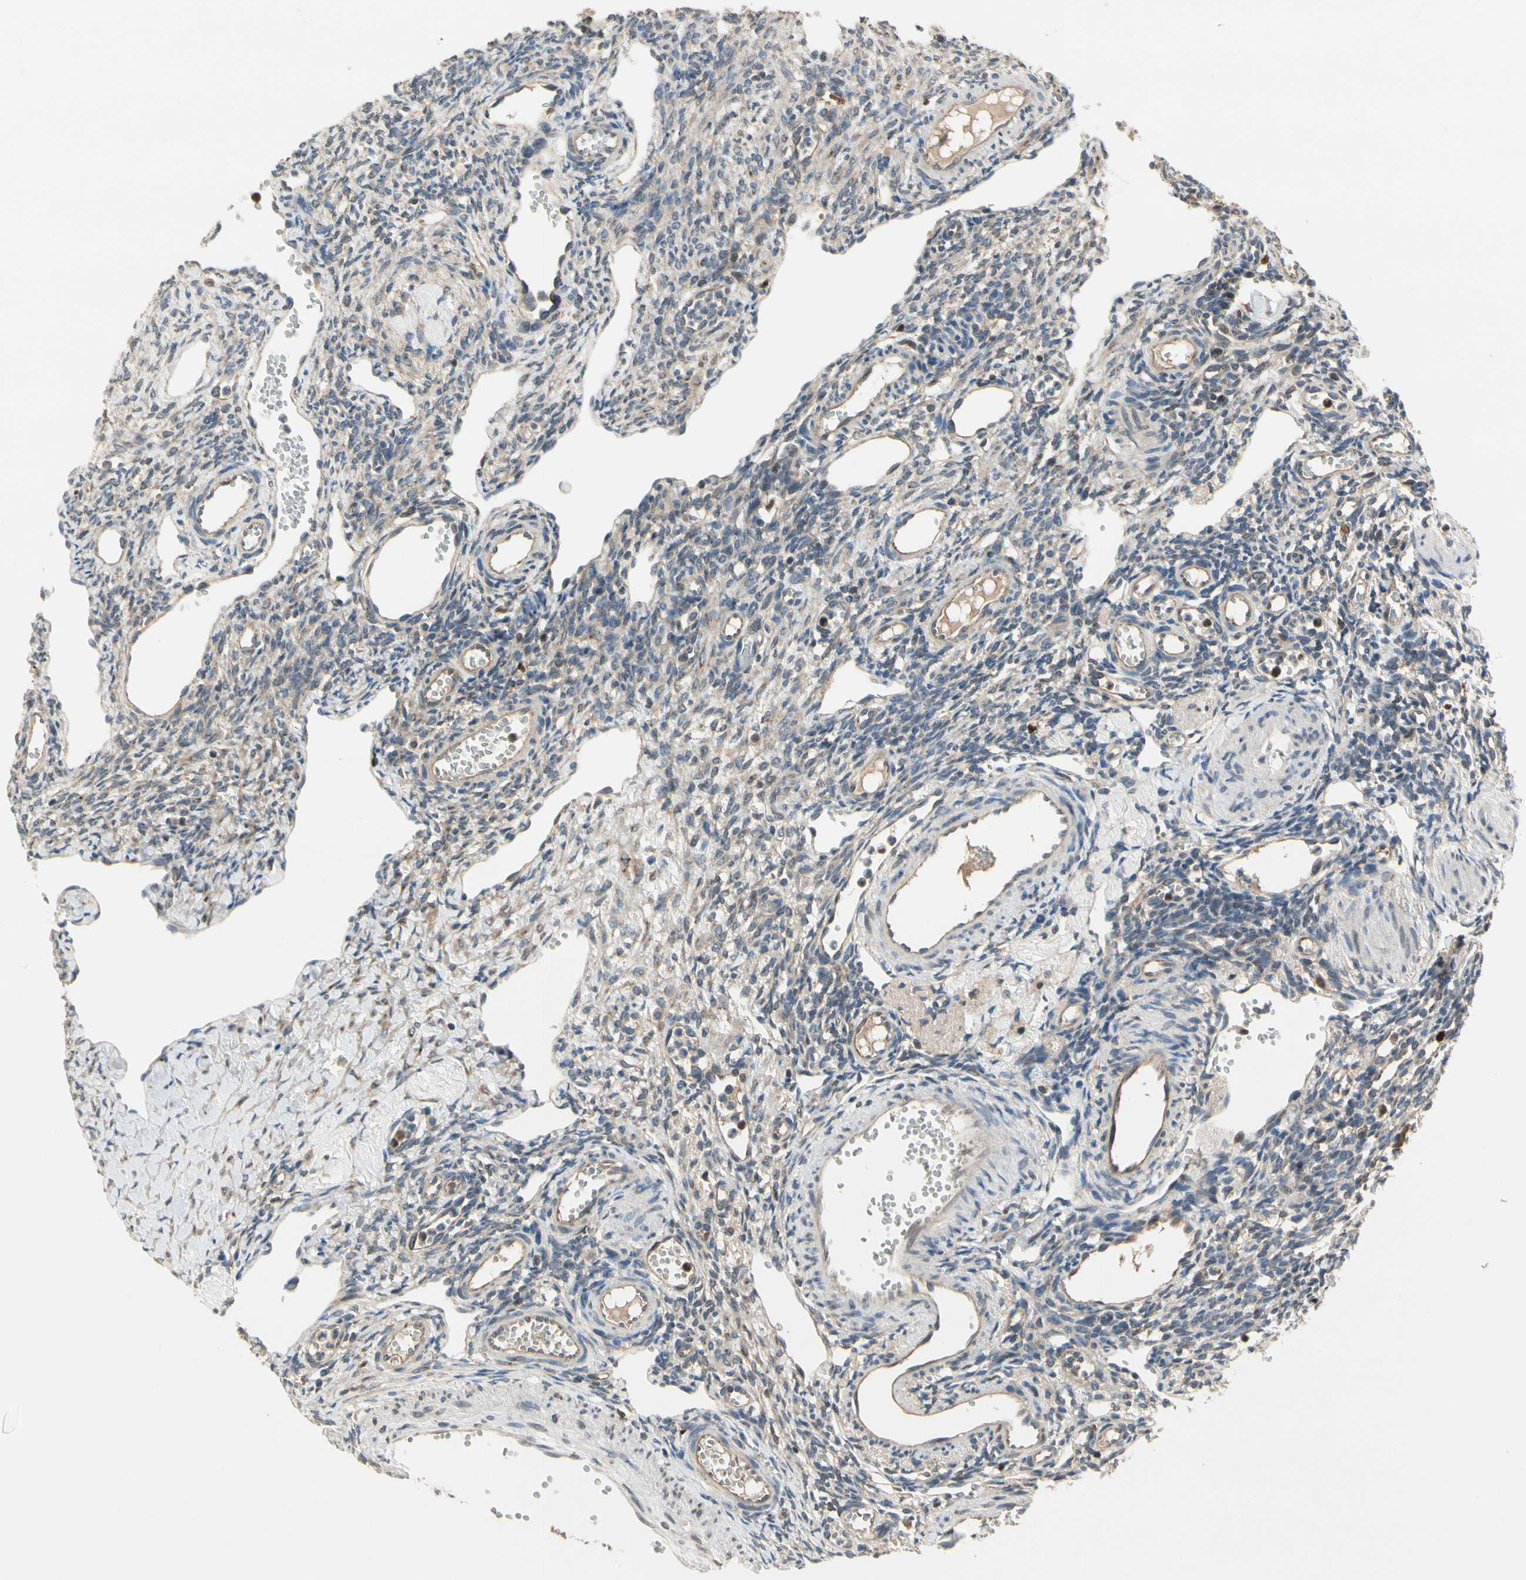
{"staining": {"intensity": "negative", "quantity": "none", "location": "none"}, "tissue": "ovary", "cell_type": "Ovarian stroma cells", "image_type": "normal", "snomed": [{"axis": "morphology", "description": "Normal tissue, NOS"}, {"axis": "topography", "description": "Ovary"}], "caption": "The image demonstrates no significant expression in ovarian stroma cells of ovary. Brightfield microscopy of immunohistochemistry (IHC) stained with DAB (3,3'-diaminobenzidine) (brown) and hematoxylin (blue), captured at high magnification.", "gene": "CGREF1", "patient": {"sex": "female", "age": 33}}